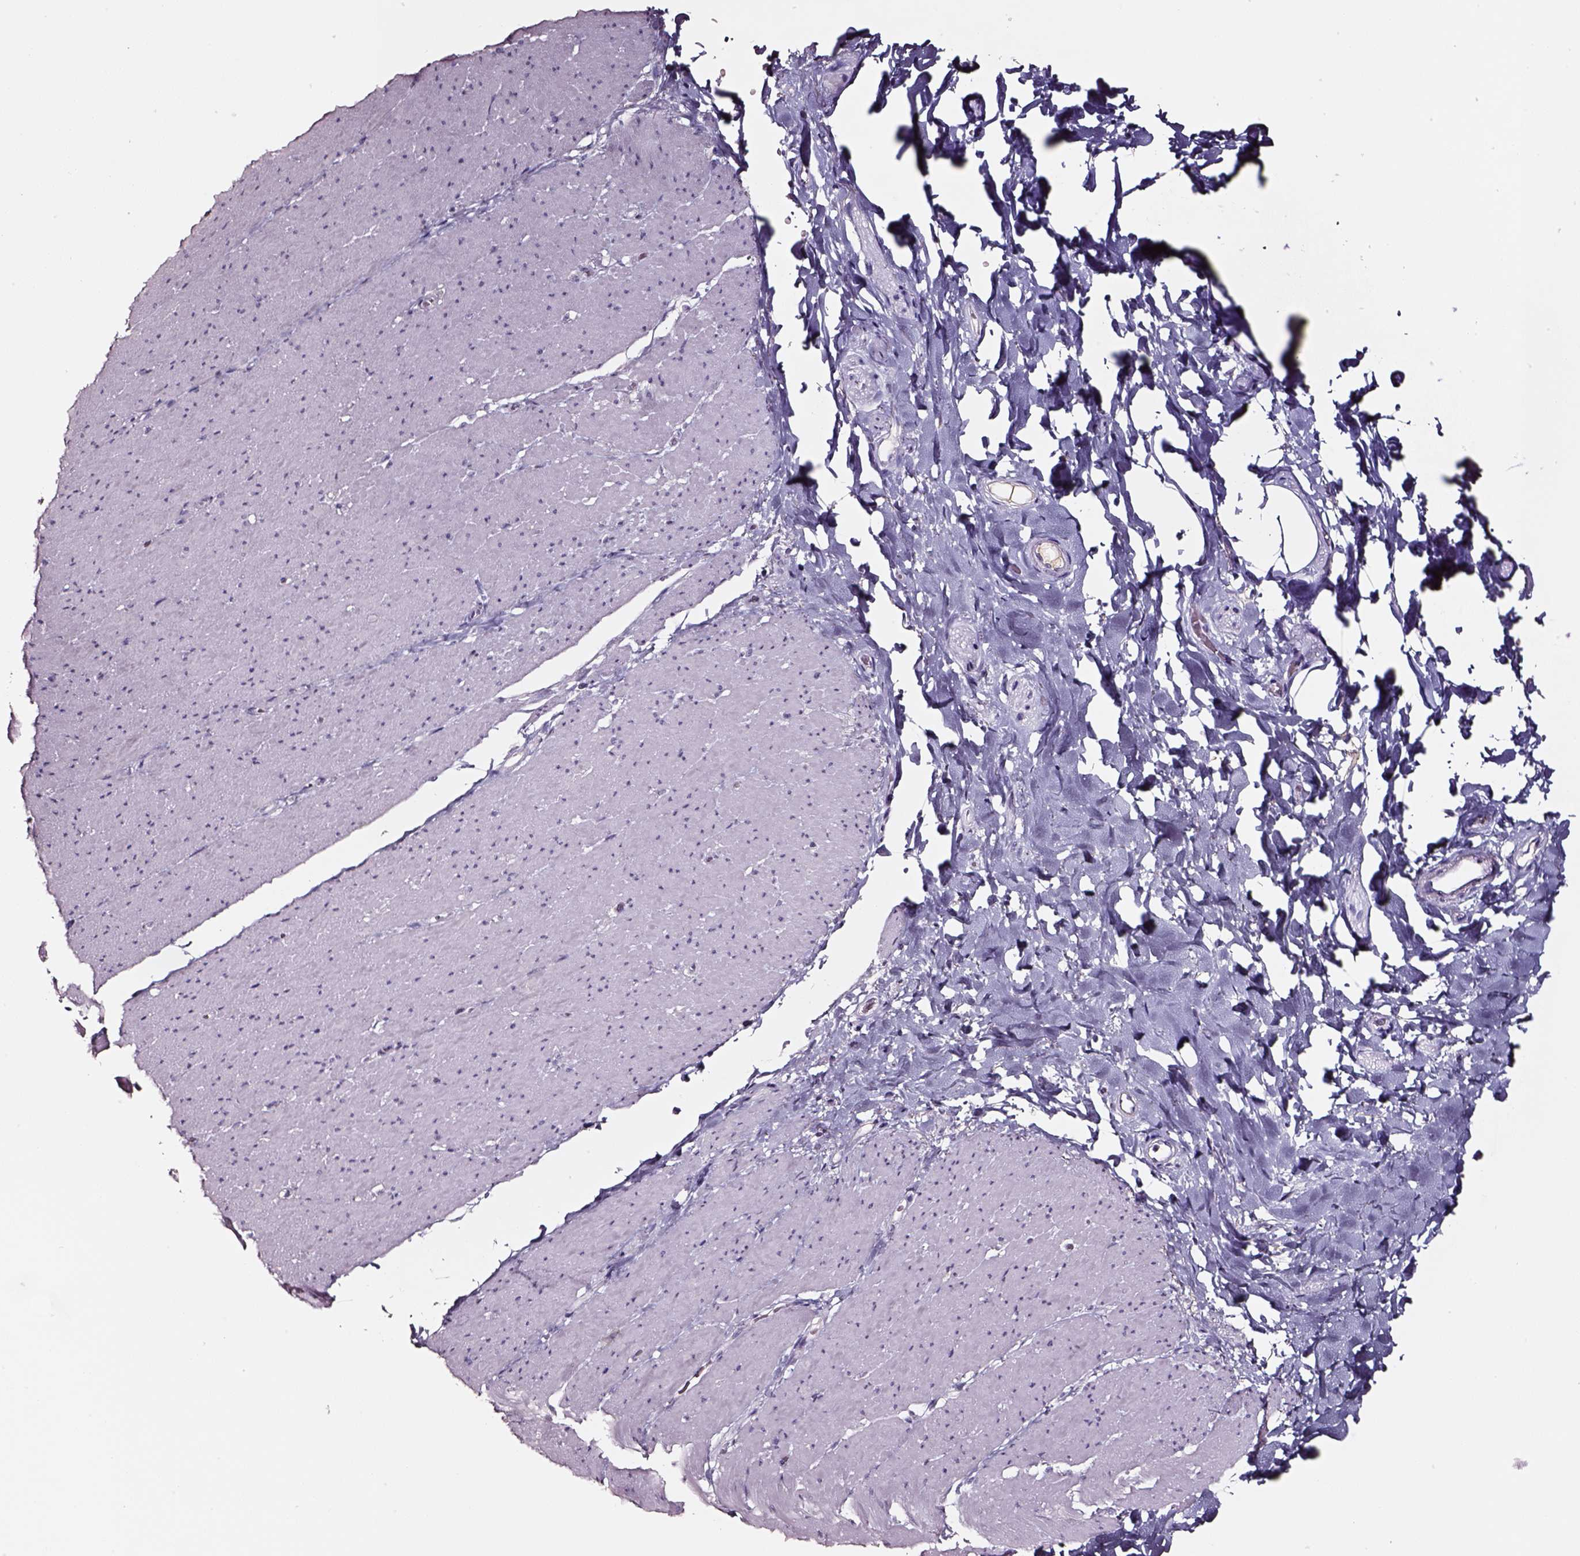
{"staining": {"intensity": "negative", "quantity": "none", "location": "none"}, "tissue": "smooth muscle", "cell_type": "Smooth muscle cells", "image_type": "normal", "snomed": [{"axis": "morphology", "description": "Normal tissue, NOS"}, {"axis": "topography", "description": "Smooth muscle"}, {"axis": "topography", "description": "Rectum"}], "caption": "The photomicrograph exhibits no staining of smooth muscle cells in normal smooth muscle.", "gene": "SMIM17", "patient": {"sex": "male", "age": 53}}